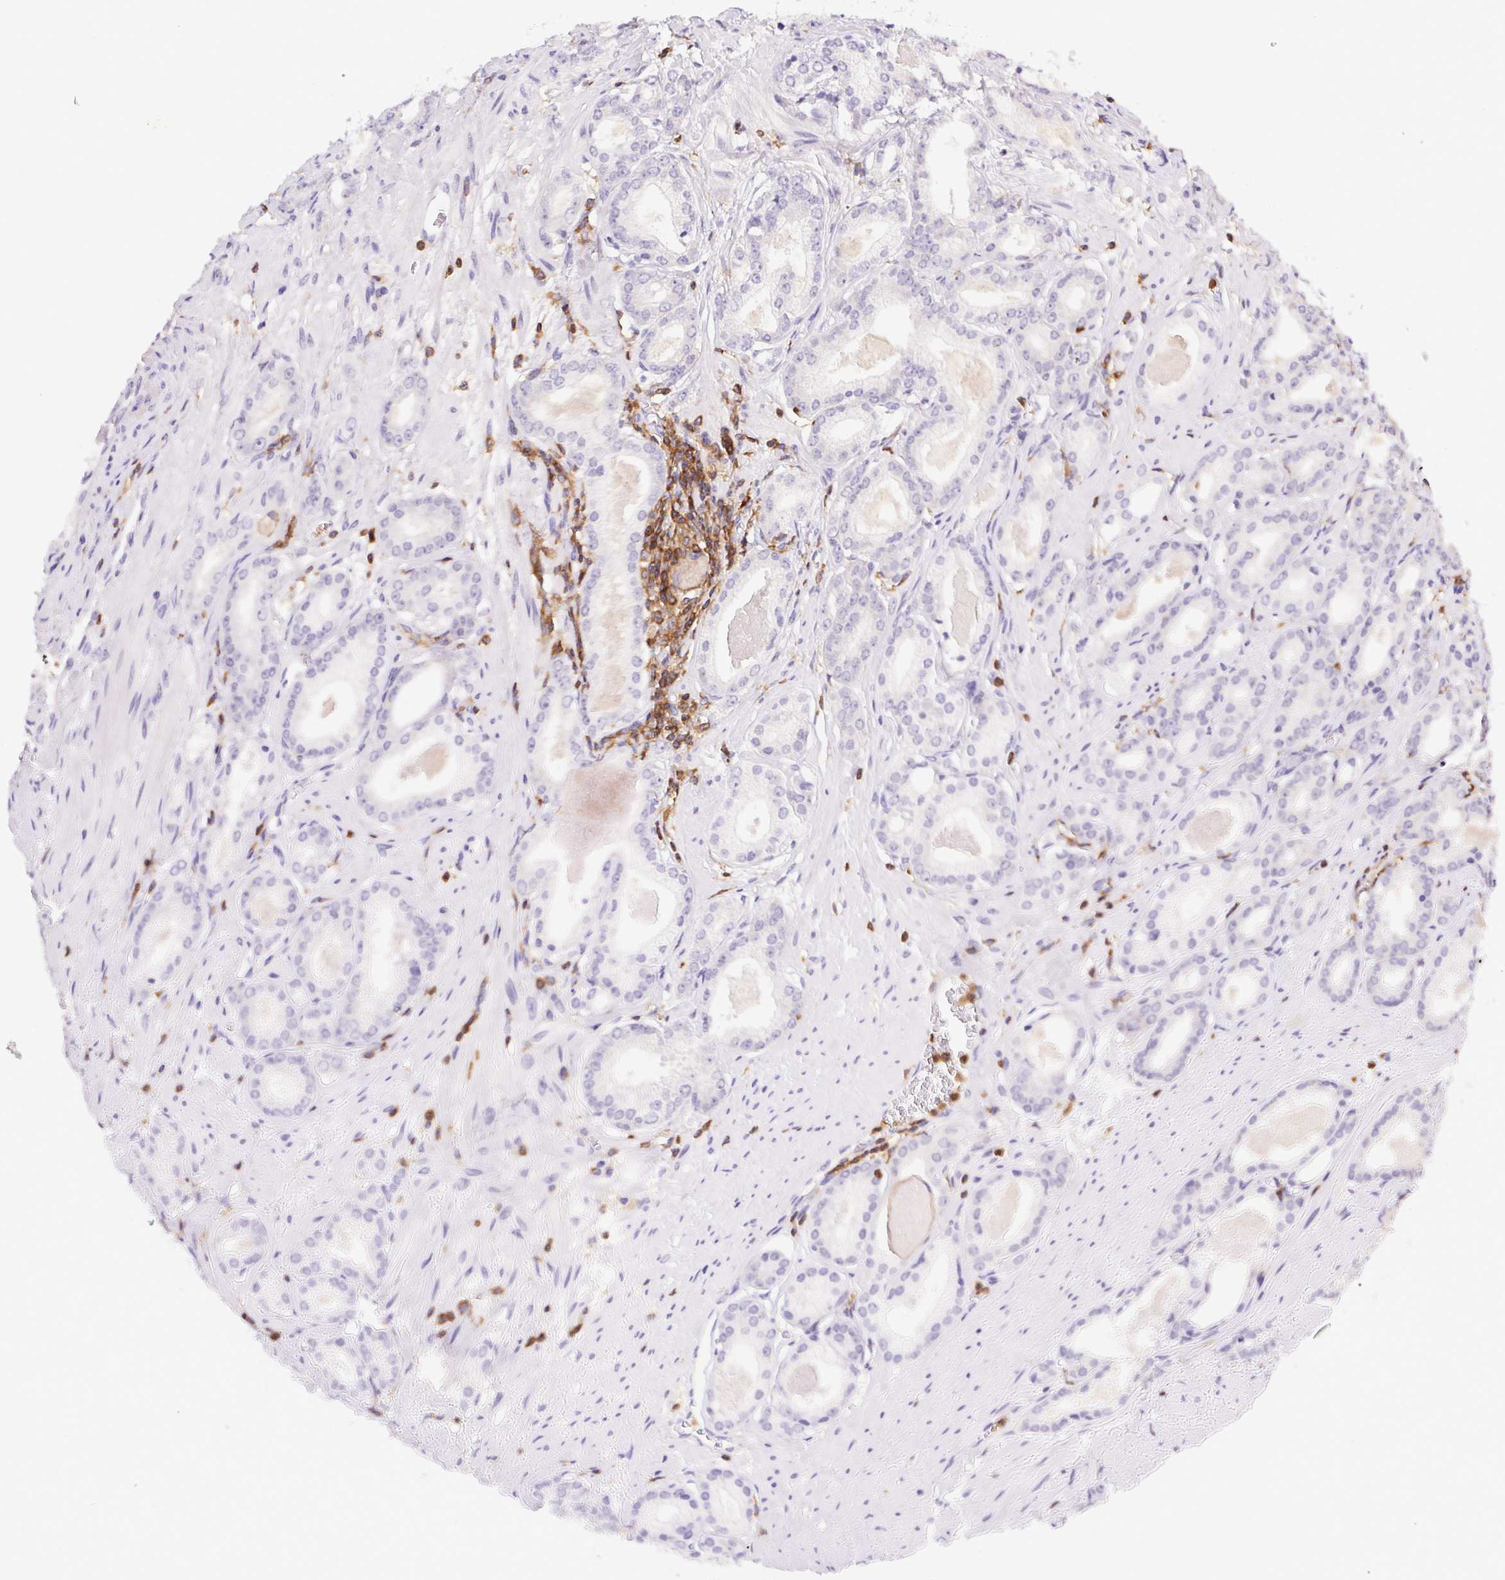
{"staining": {"intensity": "negative", "quantity": "none", "location": "none"}, "tissue": "prostate cancer", "cell_type": "Tumor cells", "image_type": "cancer", "snomed": [{"axis": "morphology", "description": "Adenocarcinoma, NOS"}, {"axis": "morphology", "description": "Adenocarcinoma, Low grade"}, {"axis": "topography", "description": "Prostate"}], "caption": "There is no significant expression in tumor cells of prostate cancer (adenocarcinoma (low-grade)).", "gene": "APBB1IP", "patient": {"sex": "male", "age": 64}}